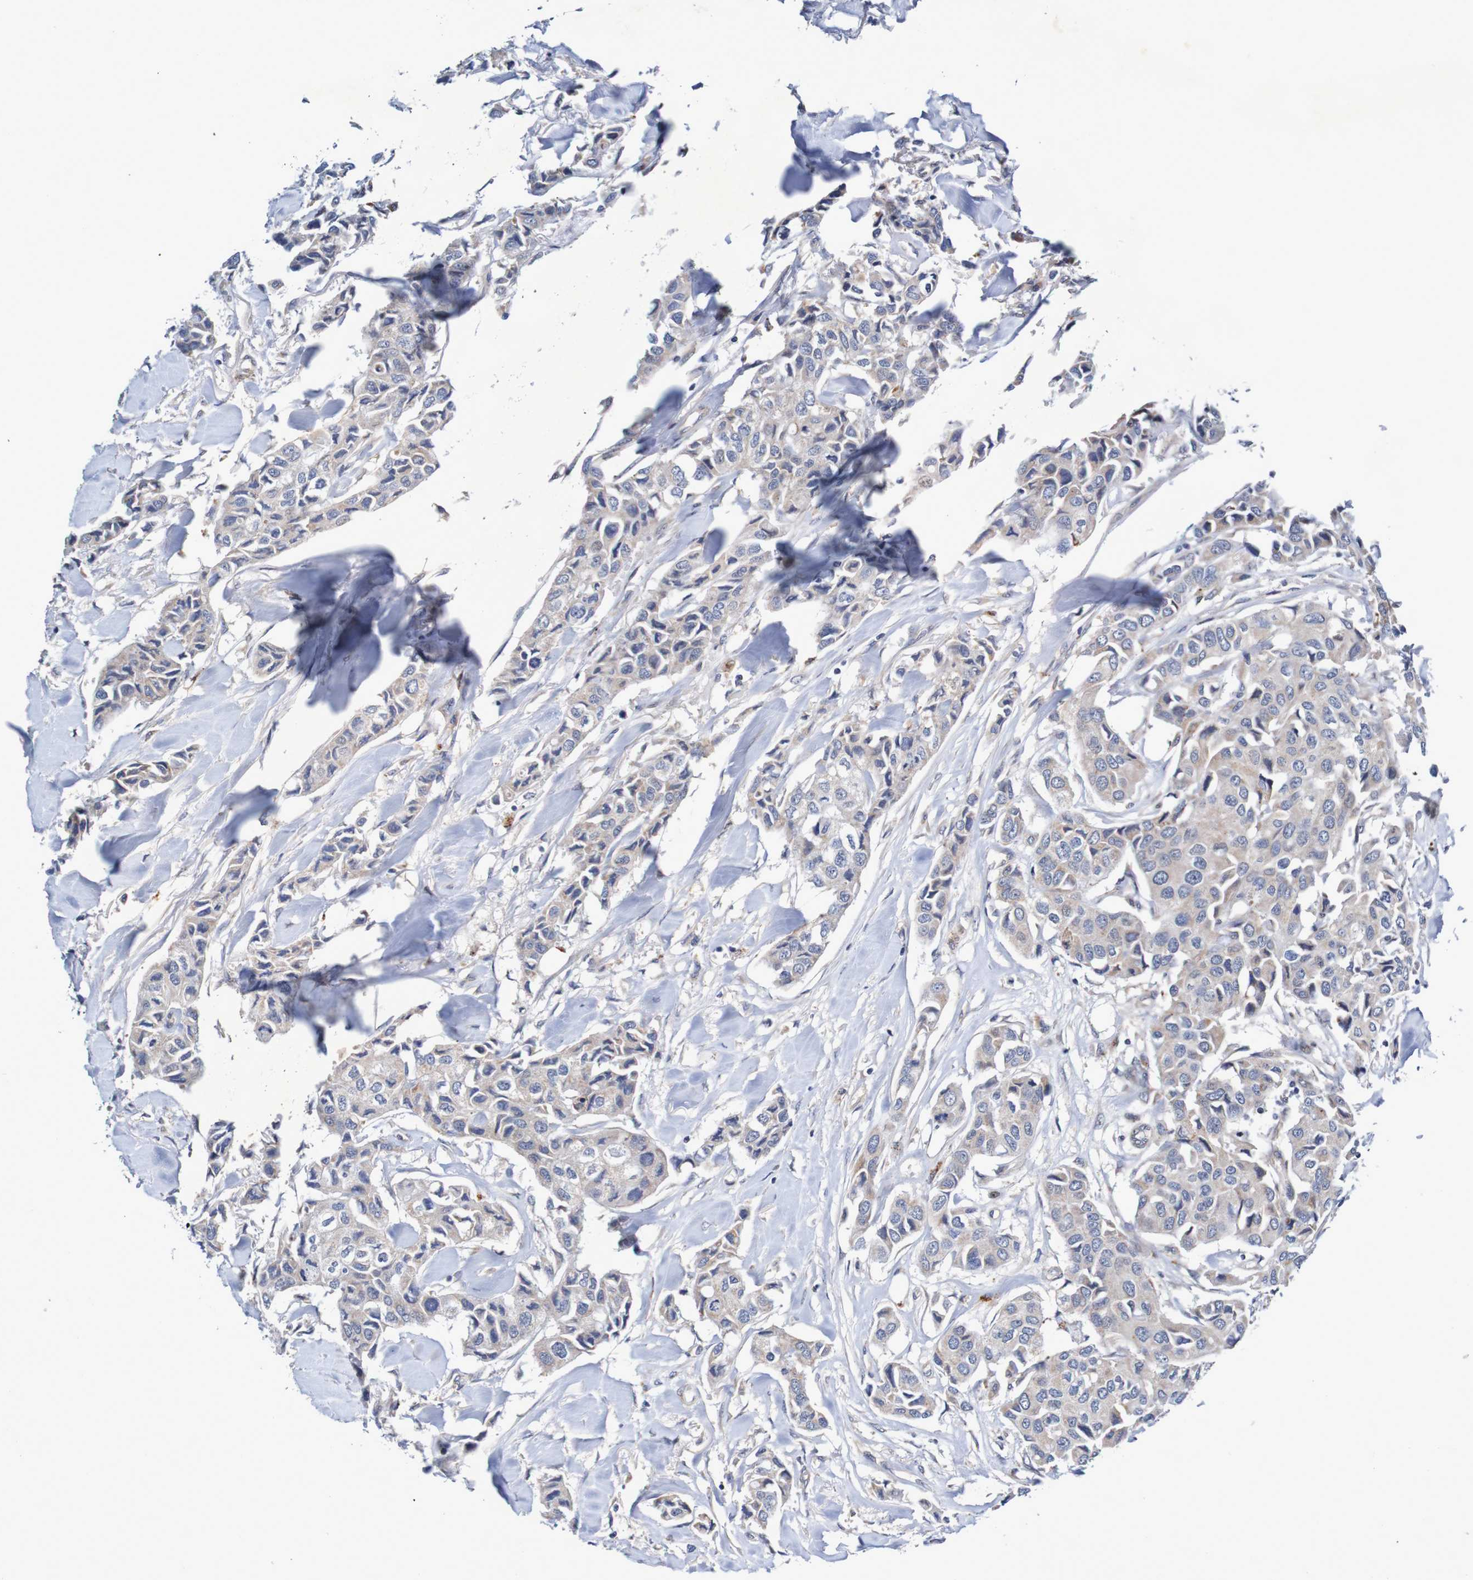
{"staining": {"intensity": "weak", "quantity": "<25%", "location": "cytoplasmic/membranous"}, "tissue": "breast cancer", "cell_type": "Tumor cells", "image_type": "cancer", "snomed": [{"axis": "morphology", "description": "Duct carcinoma"}, {"axis": "topography", "description": "Breast"}], "caption": "High magnification brightfield microscopy of breast invasive ductal carcinoma stained with DAB (brown) and counterstained with hematoxylin (blue): tumor cells show no significant positivity.", "gene": "CPED1", "patient": {"sex": "female", "age": 80}}